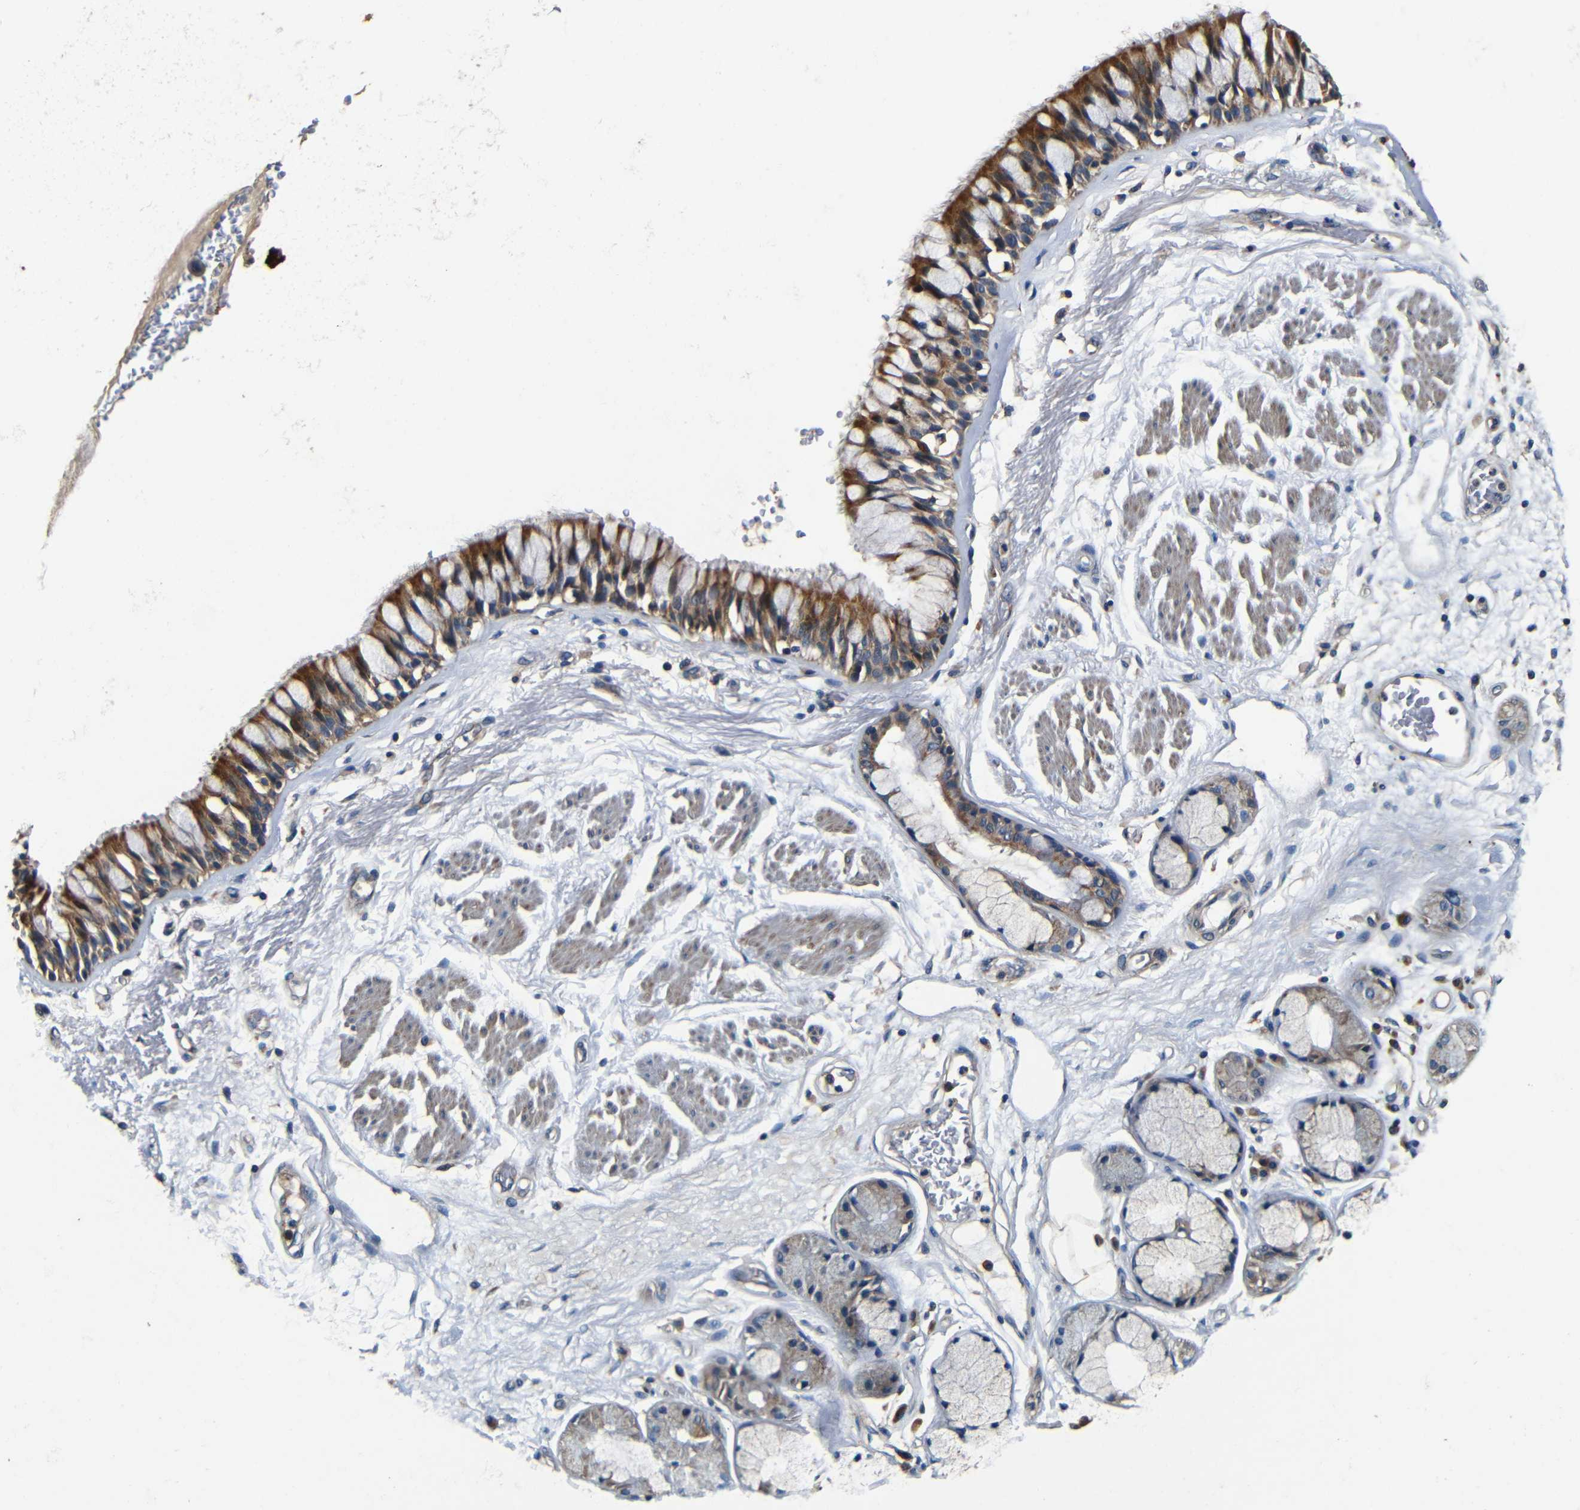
{"staining": {"intensity": "strong", "quantity": ">75%", "location": "cytoplasmic/membranous"}, "tissue": "bronchus", "cell_type": "Respiratory epithelial cells", "image_type": "normal", "snomed": [{"axis": "morphology", "description": "Normal tissue, NOS"}, {"axis": "topography", "description": "Bronchus"}], "caption": "Benign bronchus was stained to show a protein in brown. There is high levels of strong cytoplasmic/membranous staining in about >75% of respiratory epithelial cells. (brown staining indicates protein expression, while blue staining denotes nuclei).", "gene": "MTX1", "patient": {"sex": "male", "age": 66}}